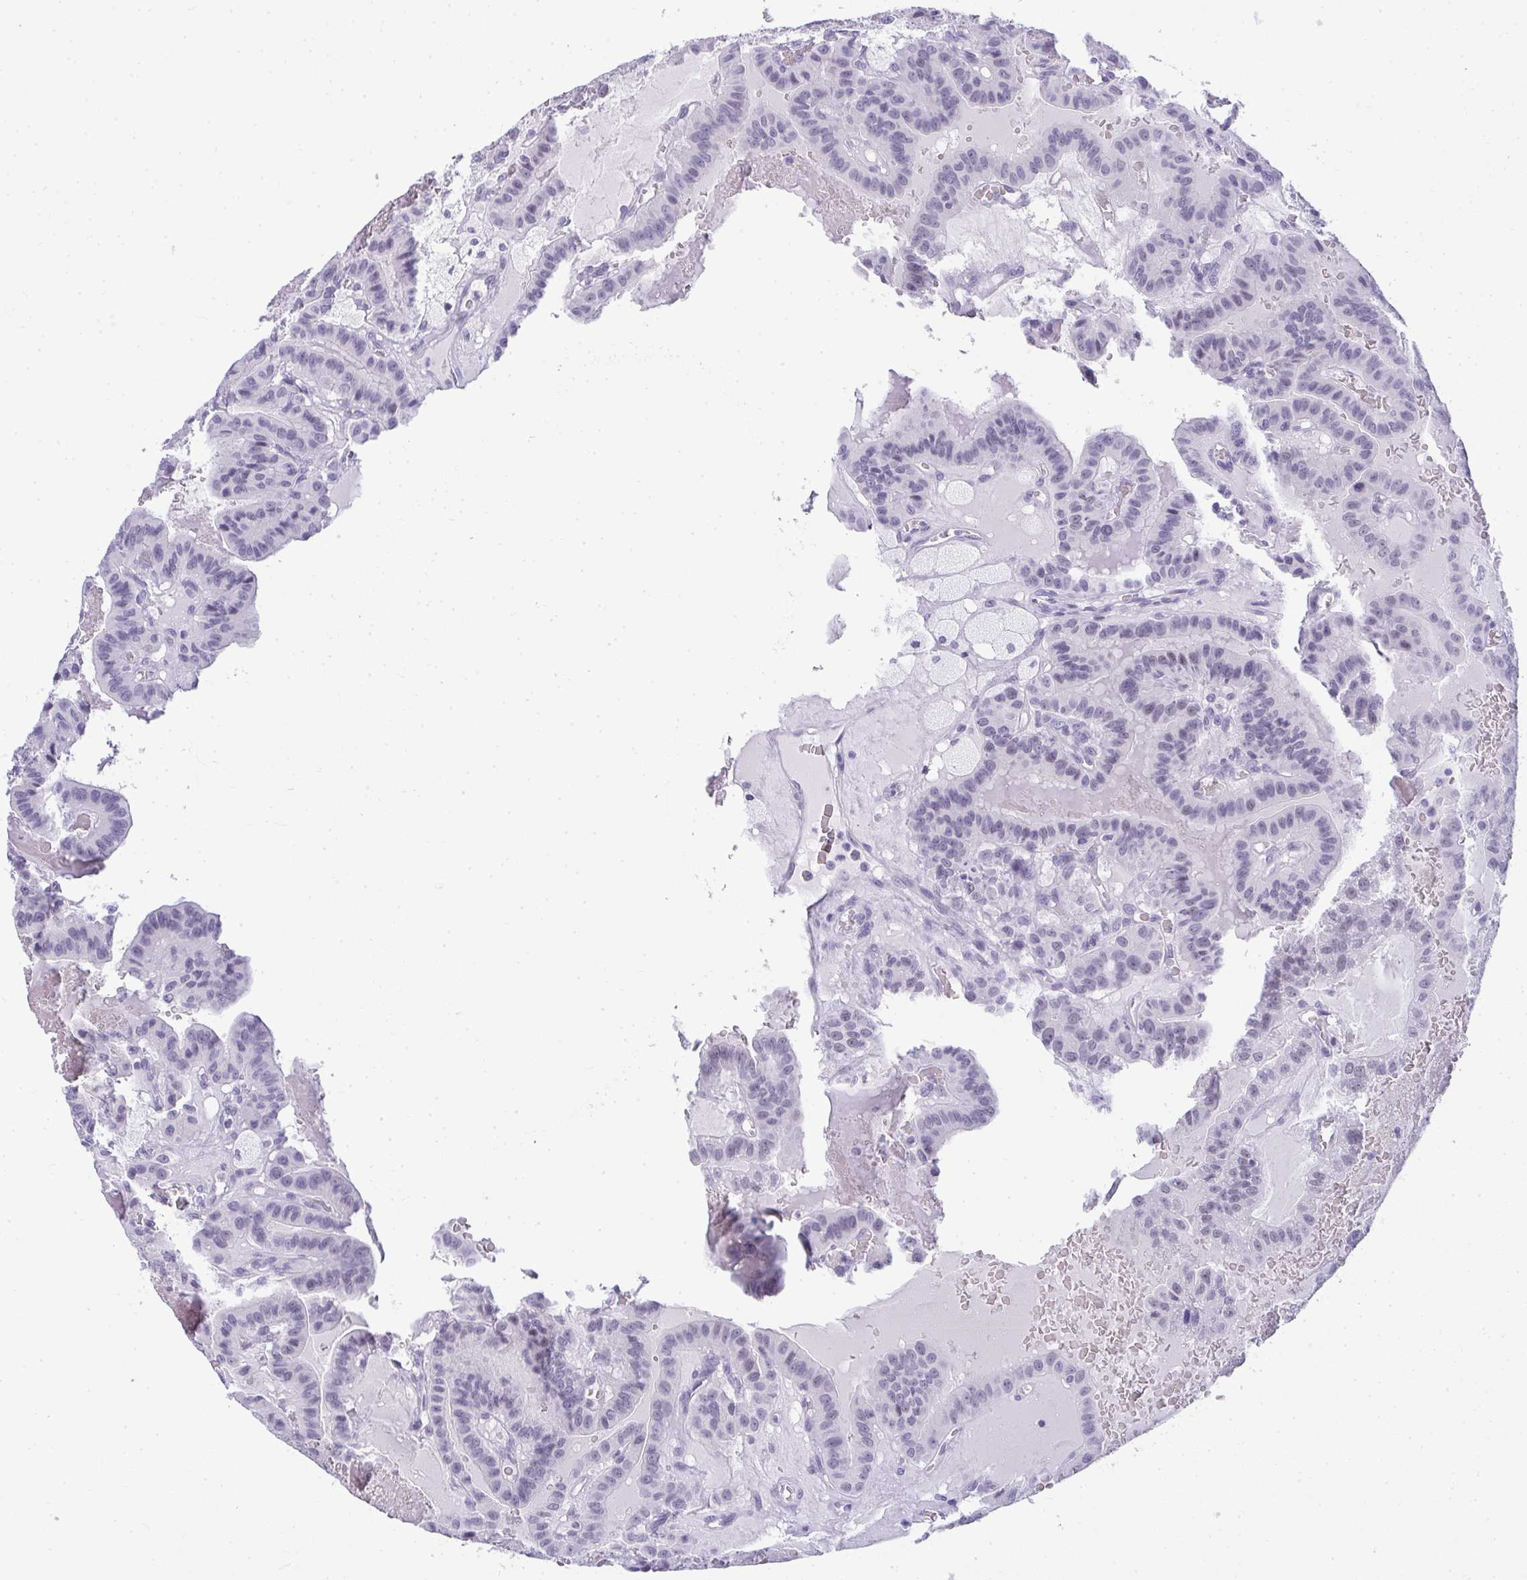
{"staining": {"intensity": "weak", "quantity": "<25%", "location": "nuclear"}, "tissue": "thyroid cancer", "cell_type": "Tumor cells", "image_type": "cancer", "snomed": [{"axis": "morphology", "description": "Papillary adenocarcinoma, NOS"}, {"axis": "topography", "description": "Thyroid gland"}], "caption": "High magnification brightfield microscopy of thyroid cancer stained with DAB (3,3'-diaminobenzidine) (brown) and counterstained with hematoxylin (blue): tumor cells show no significant staining.", "gene": "PLA2G1B", "patient": {"sex": "male", "age": 87}}